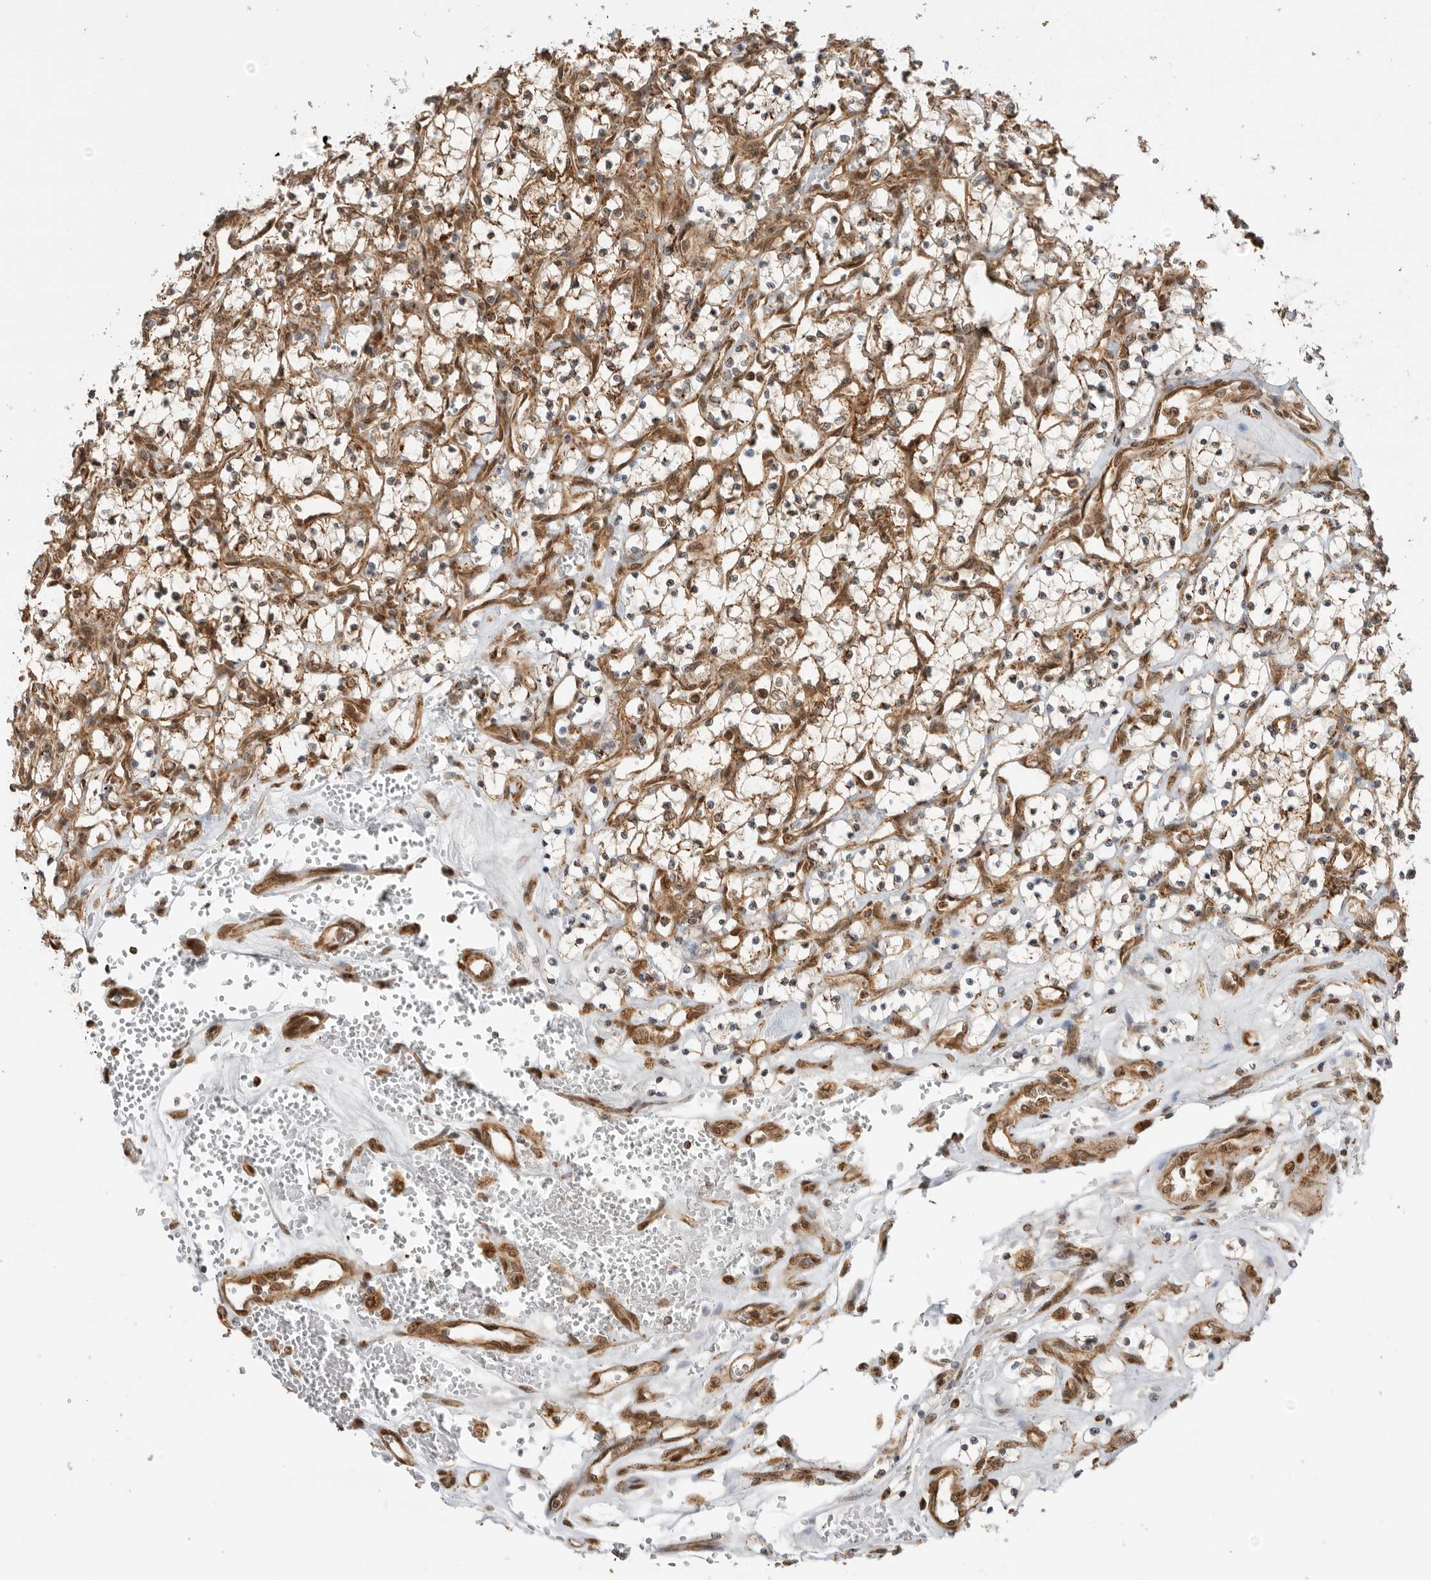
{"staining": {"intensity": "weak", "quantity": "<25%", "location": "cytoplasmic/membranous"}, "tissue": "renal cancer", "cell_type": "Tumor cells", "image_type": "cancer", "snomed": [{"axis": "morphology", "description": "Adenocarcinoma, NOS"}, {"axis": "topography", "description": "Kidney"}], "caption": "DAB (3,3'-diaminobenzidine) immunohistochemical staining of human adenocarcinoma (renal) displays no significant positivity in tumor cells.", "gene": "DCAF8", "patient": {"sex": "female", "age": 69}}